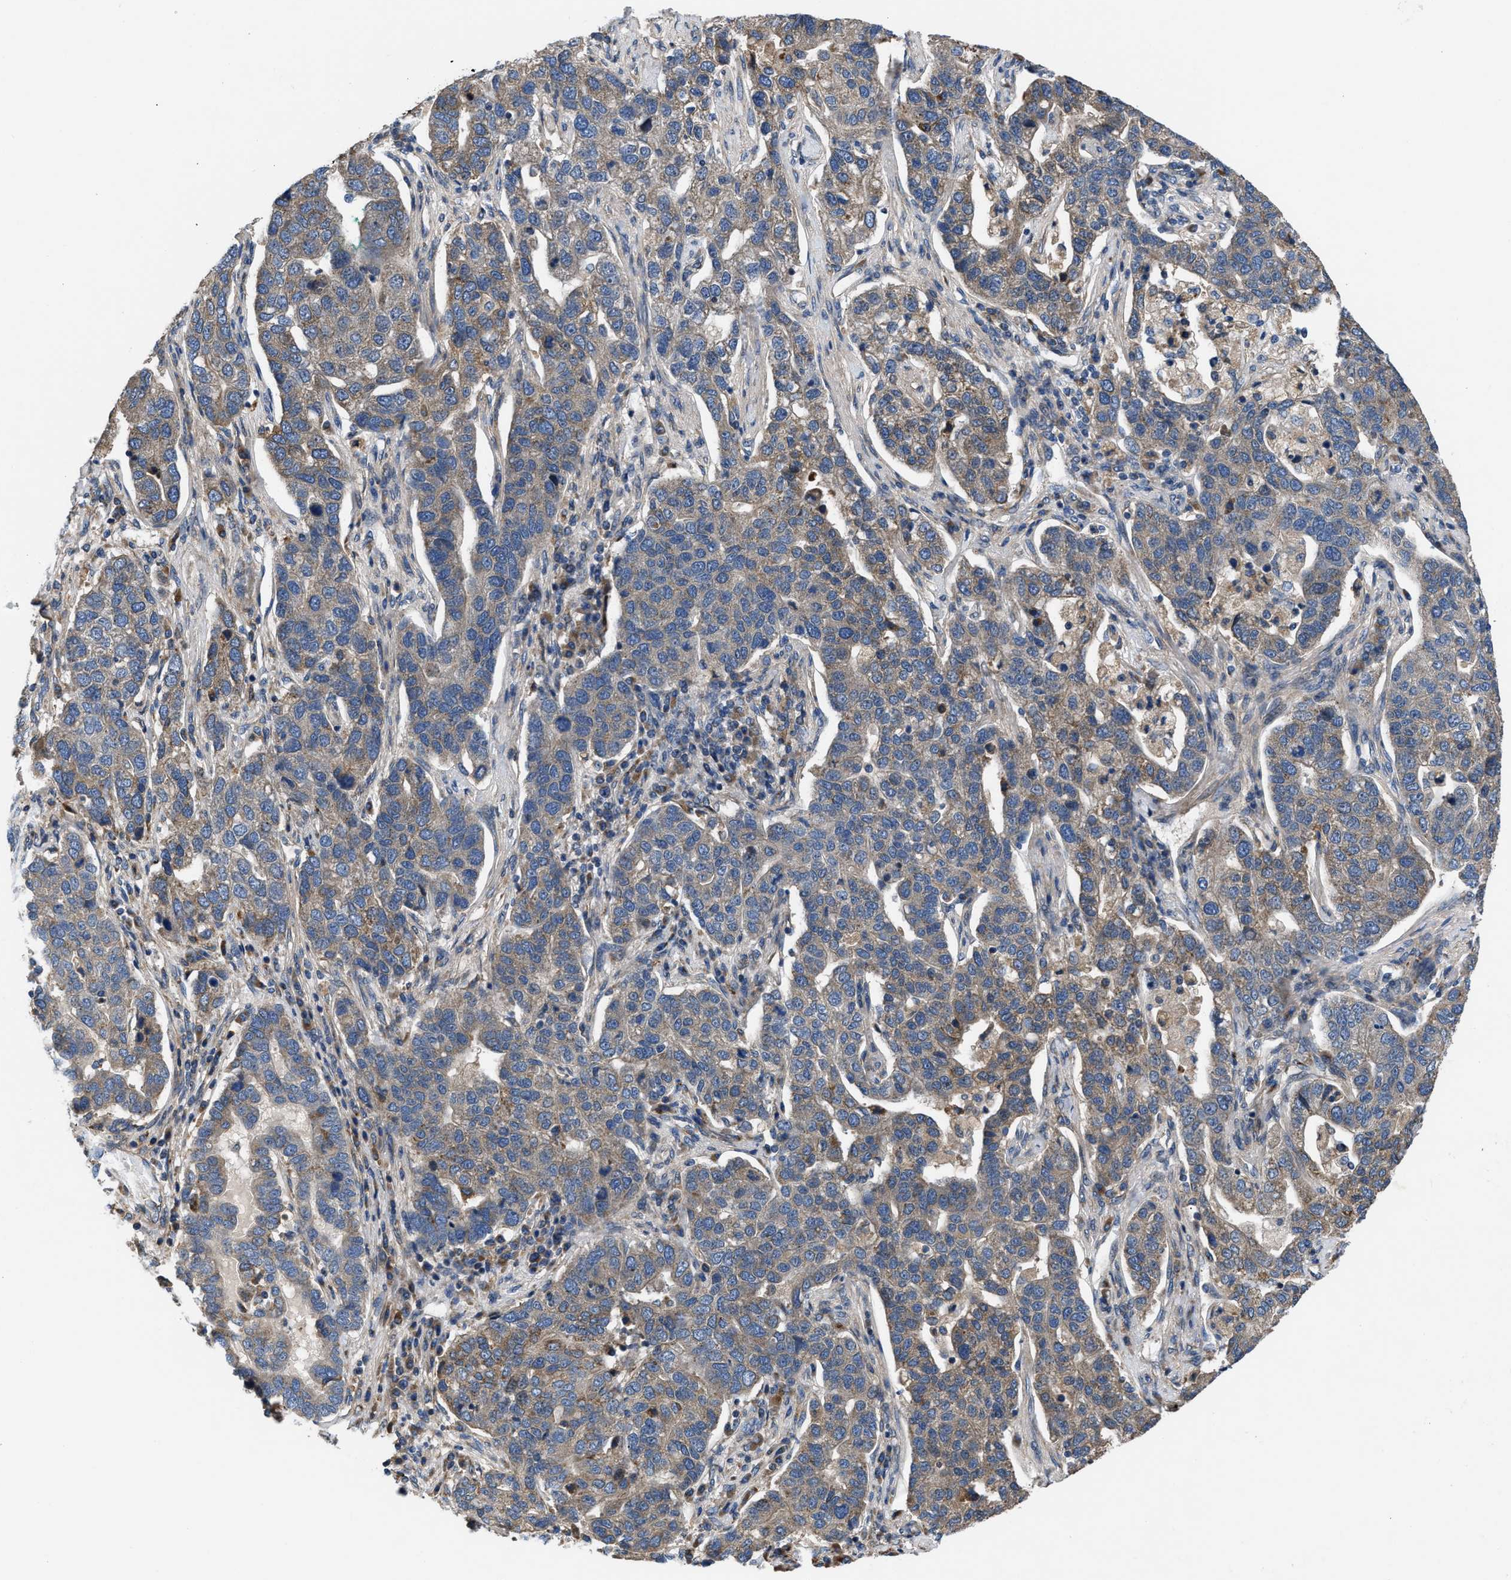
{"staining": {"intensity": "moderate", "quantity": ">75%", "location": "cytoplasmic/membranous"}, "tissue": "pancreatic cancer", "cell_type": "Tumor cells", "image_type": "cancer", "snomed": [{"axis": "morphology", "description": "Adenocarcinoma, NOS"}, {"axis": "topography", "description": "Pancreas"}], "caption": "The micrograph displays a brown stain indicating the presence of a protein in the cytoplasmic/membranous of tumor cells in pancreatic cancer. The protein is shown in brown color, while the nuclei are stained blue.", "gene": "CEP128", "patient": {"sex": "female", "age": 61}}